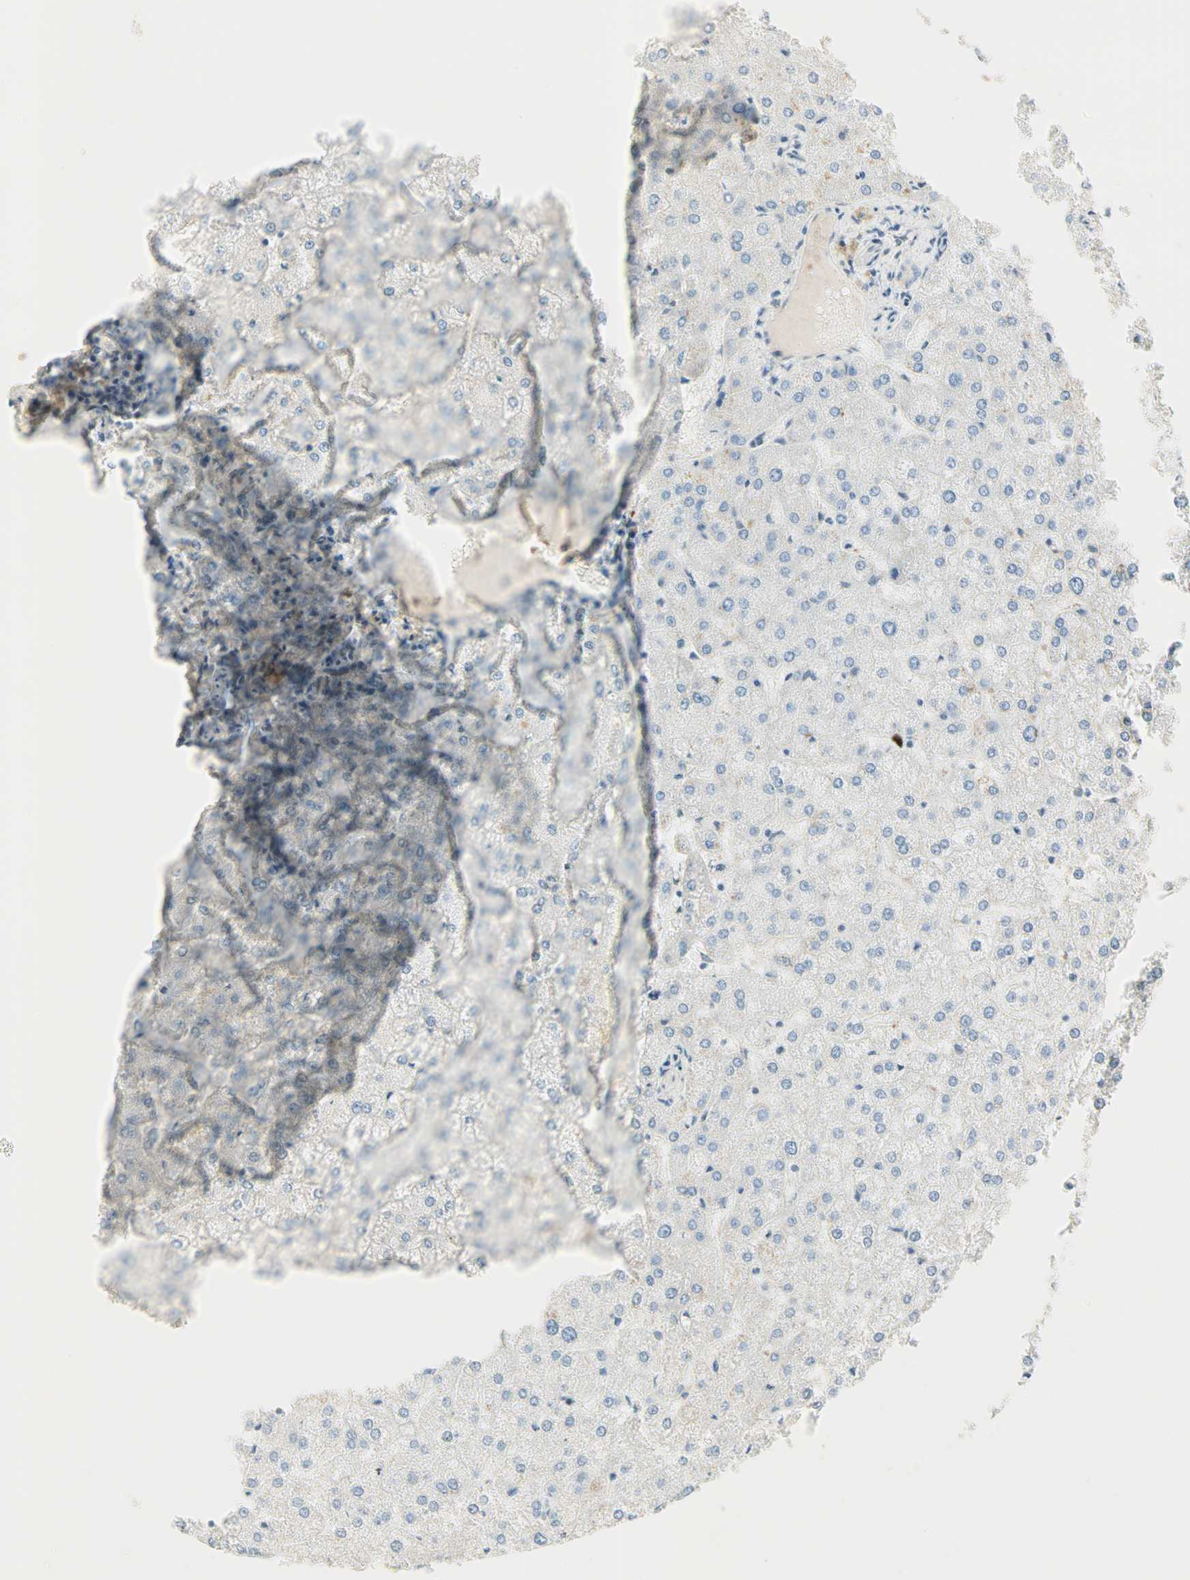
{"staining": {"intensity": "weak", "quantity": "<25%", "location": "cytoplasmic/membranous"}, "tissue": "liver", "cell_type": "Hepatocytes", "image_type": "normal", "snomed": [{"axis": "morphology", "description": "Normal tissue, NOS"}, {"axis": "topography", "description": "Liver"}], "caption": "DAB (3,3'-diaminobenzidine) immunohistochemical staining of benign liver shows no significant positivity in hepatocytes. (DAB IHC with hematoxylin counter stain).", "gene": "BCAN", "patient": {"sex": "female", "age": 32}}